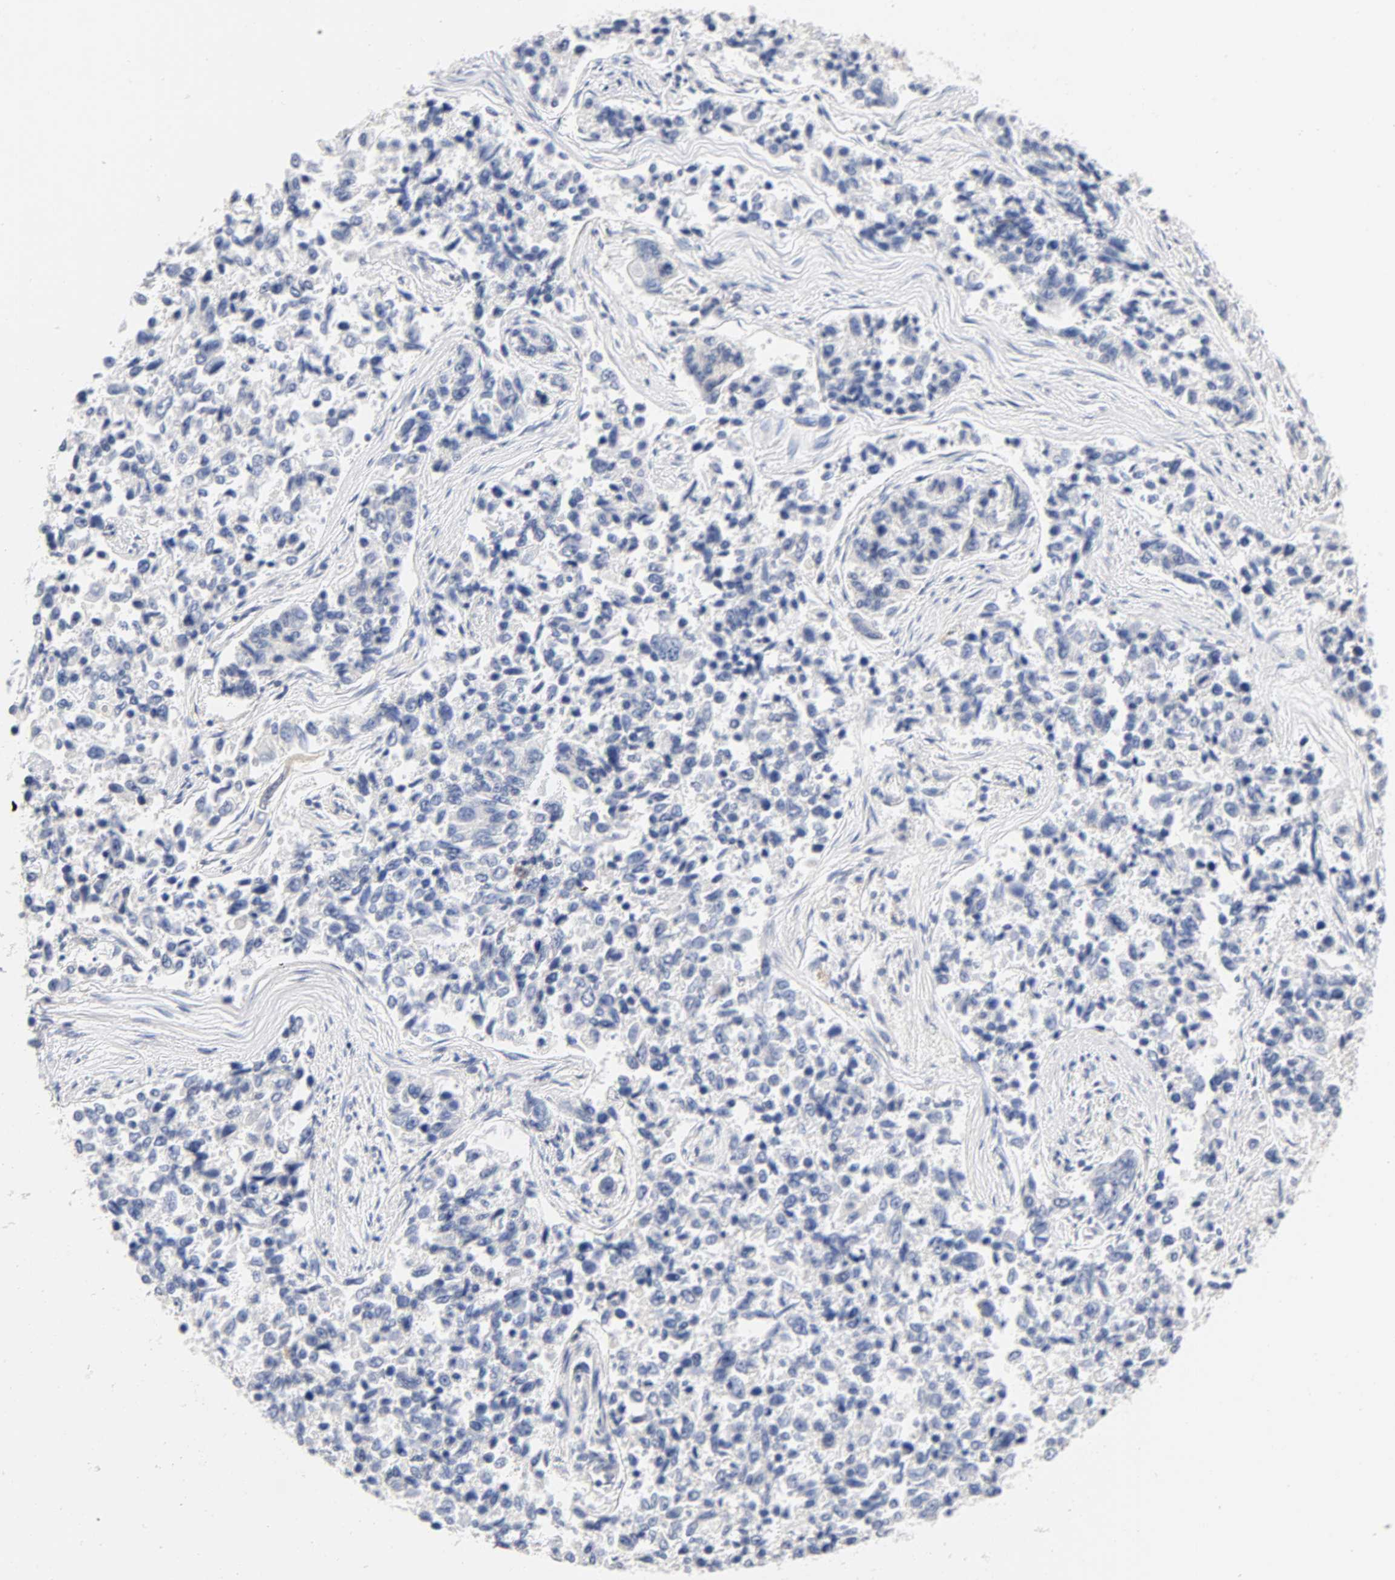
{"staining": {"intensity": "negative", "quantity": "none", "location": "none"}, "tissue": "lung cancer", "cell_type": "Tumor cells", "image_type": "cancer", "snomed": [{"axis": "morphology", "description": "Adenocarcinoma, NOS"}, {"axis": "topography", "description": "Lung"}], "caption": "The image exhibits no significant expression in tumor cells of lung adenocarcinoma.", "gene": "MALT1", "patient": {"sex": "male", "age": 84}}